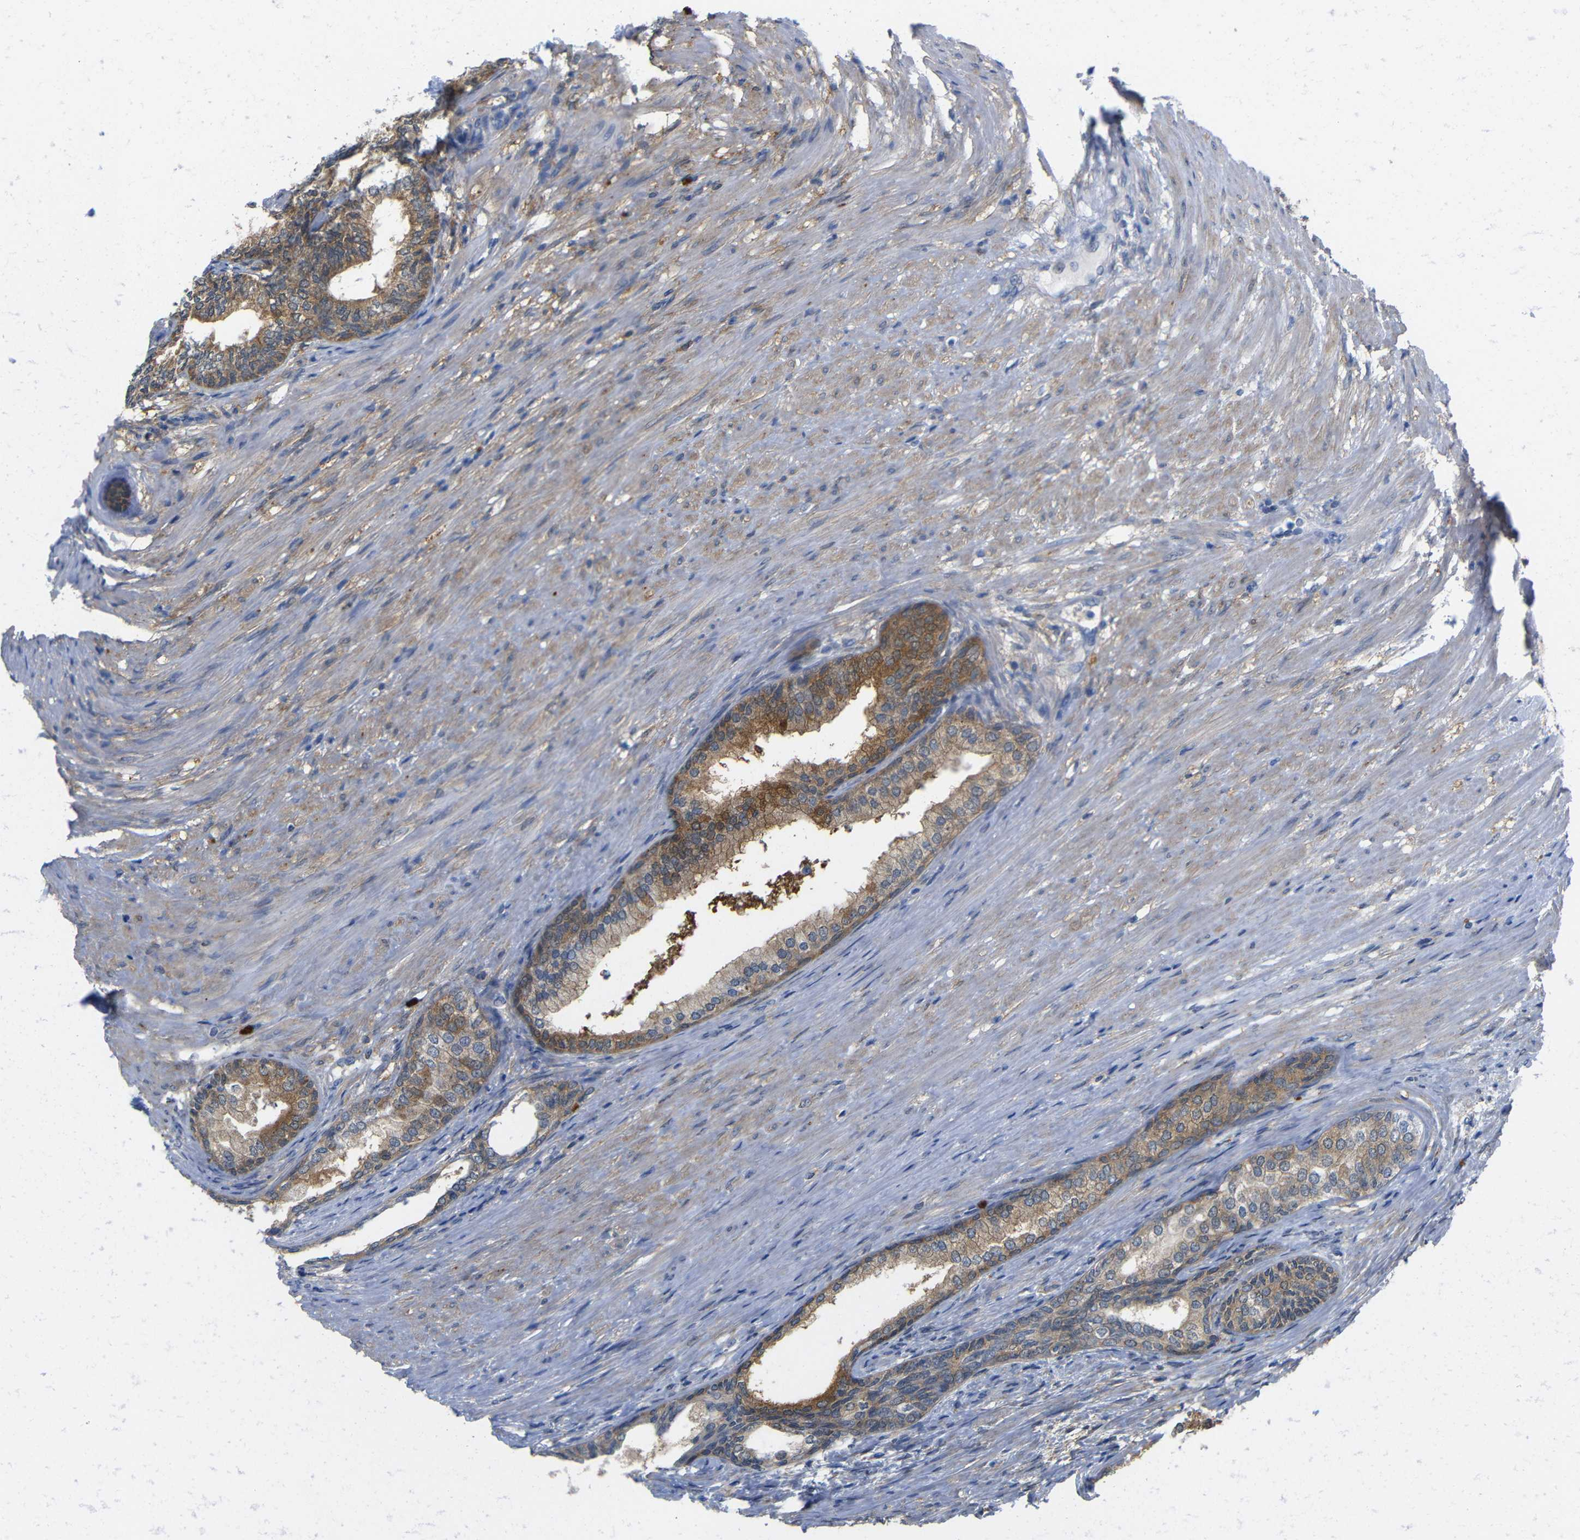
{"staining": {"intensity": "moderate", "quantity": ">75%", "location": "cytoplasmic/membranous"}, "tissue": "prostate", "cell_type": "Glandular cells", "image_type": "normal", "snomed": [{"axis": "morphology", "description": "Normal tissue, NOS"}, {"axis": "topography", "description": "Prostate"}], "caption": "The photomicrograph exhibits immunohistochemical staining of normal prostate. There is moderate cytoplasmic/membranous positivity is seen in about >75% of glandular cells. The staining was performed using DAB to visualize the protein expression in brown, while the nuclei were stained in blue with hematoxylin (Magnification: 20x).", "gene": "PEBP1", "patient": {"sex": "male", "age": 76}}